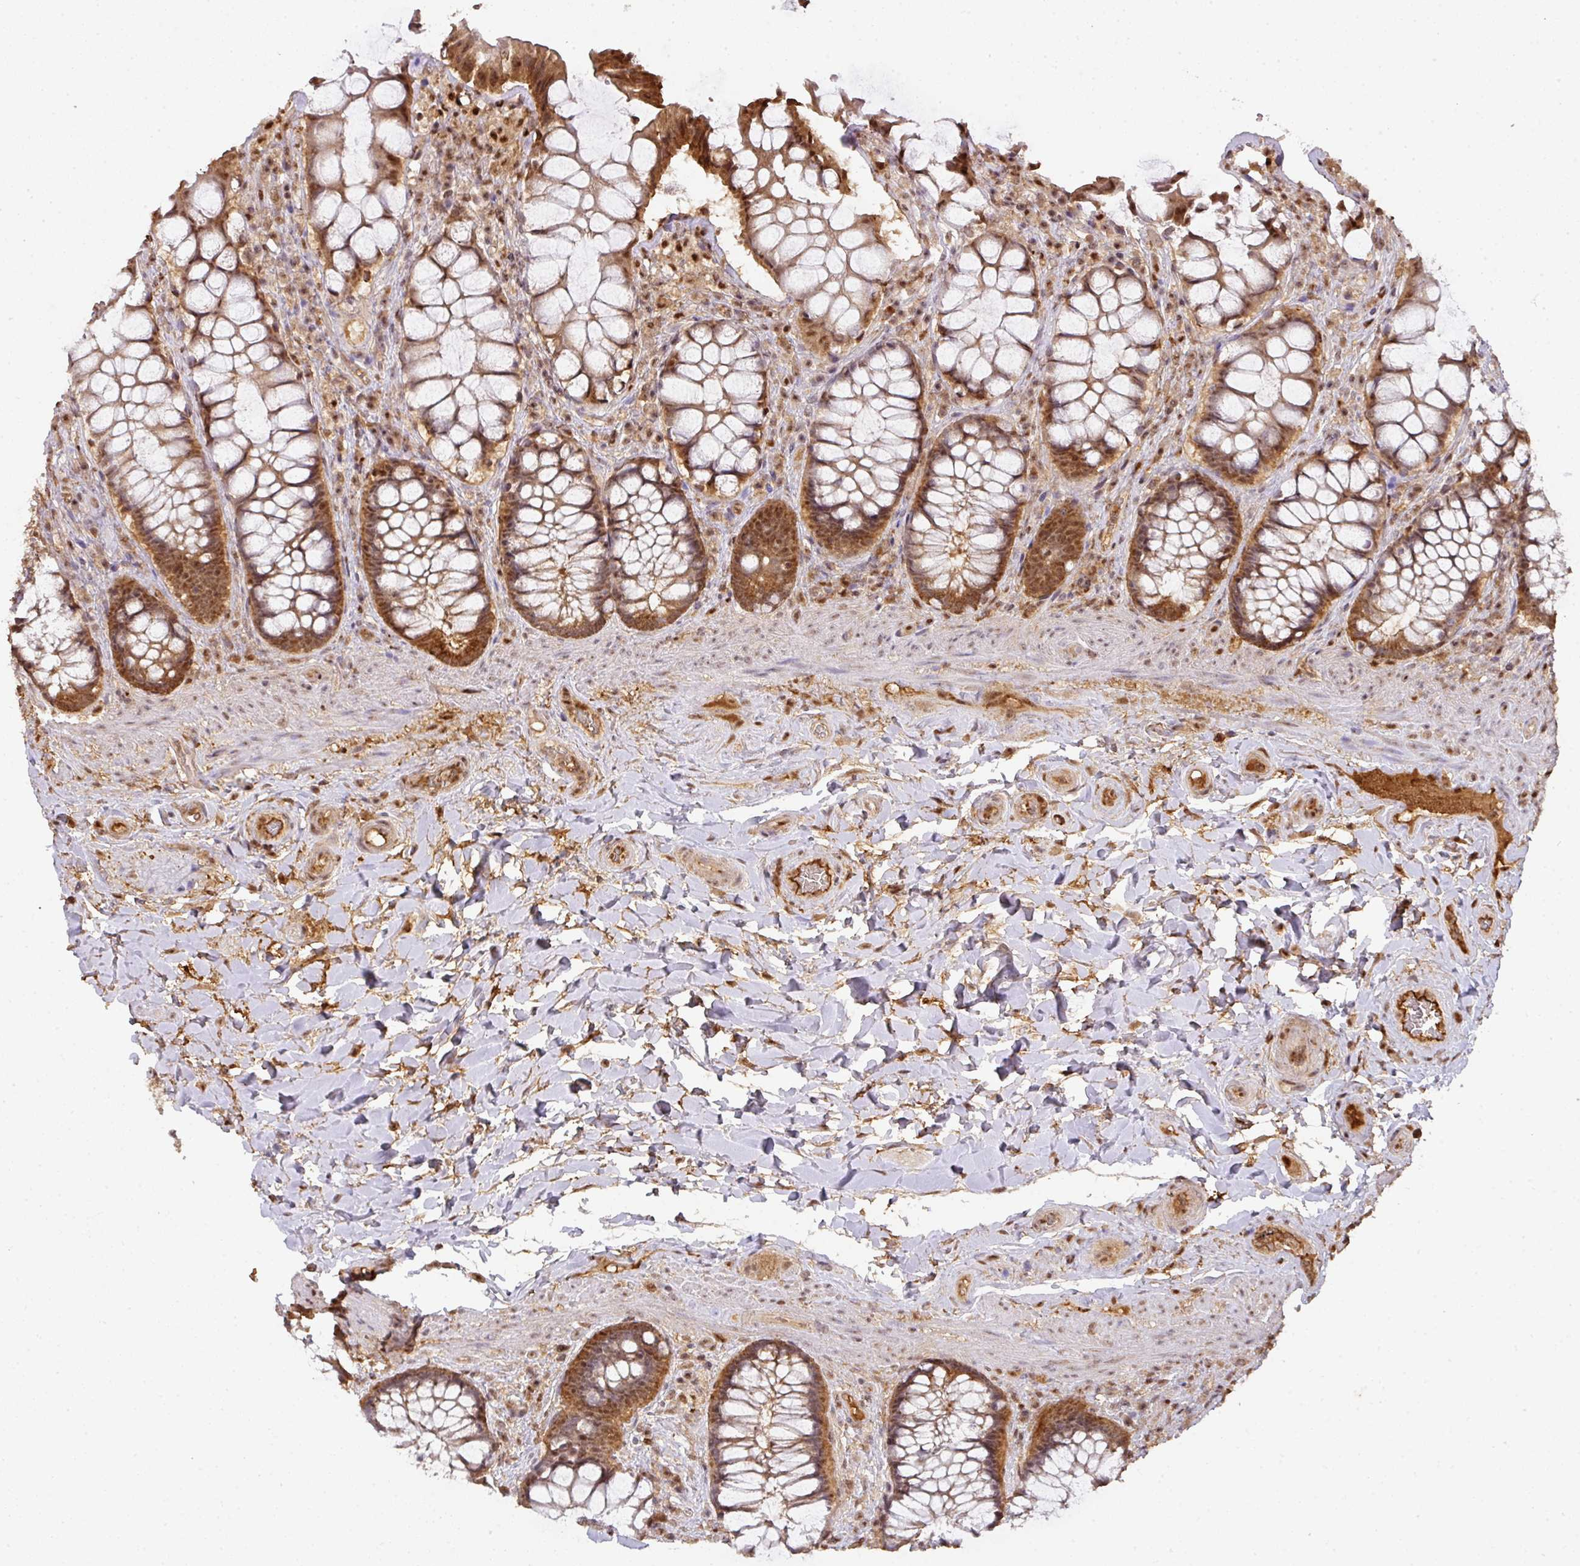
{"staining": {"intensity": "moderate", "quantity": ">75%", "location": "cytoplasmic/membranous,nuclear"}, "tissue": "rectum", "cell_type": "Glandular cells", "image_type": "normal", "snomed": [{"axis": "morphology", "description": "Normal tissue, NOS"}, {"axis": "topography", "description": "Rectum"}], "caption": "This image demonstrates unremarkable rectum stained with immunohistochemistry (IHC) to label a protein in brown. The cytoplasmic/membranous,nuclear of glandular cells show moderate positivity for the protein. Nuclei are counter-stained blue.", "gene": "RANBP9", "patient": {"sex": "female", "age": 58}}